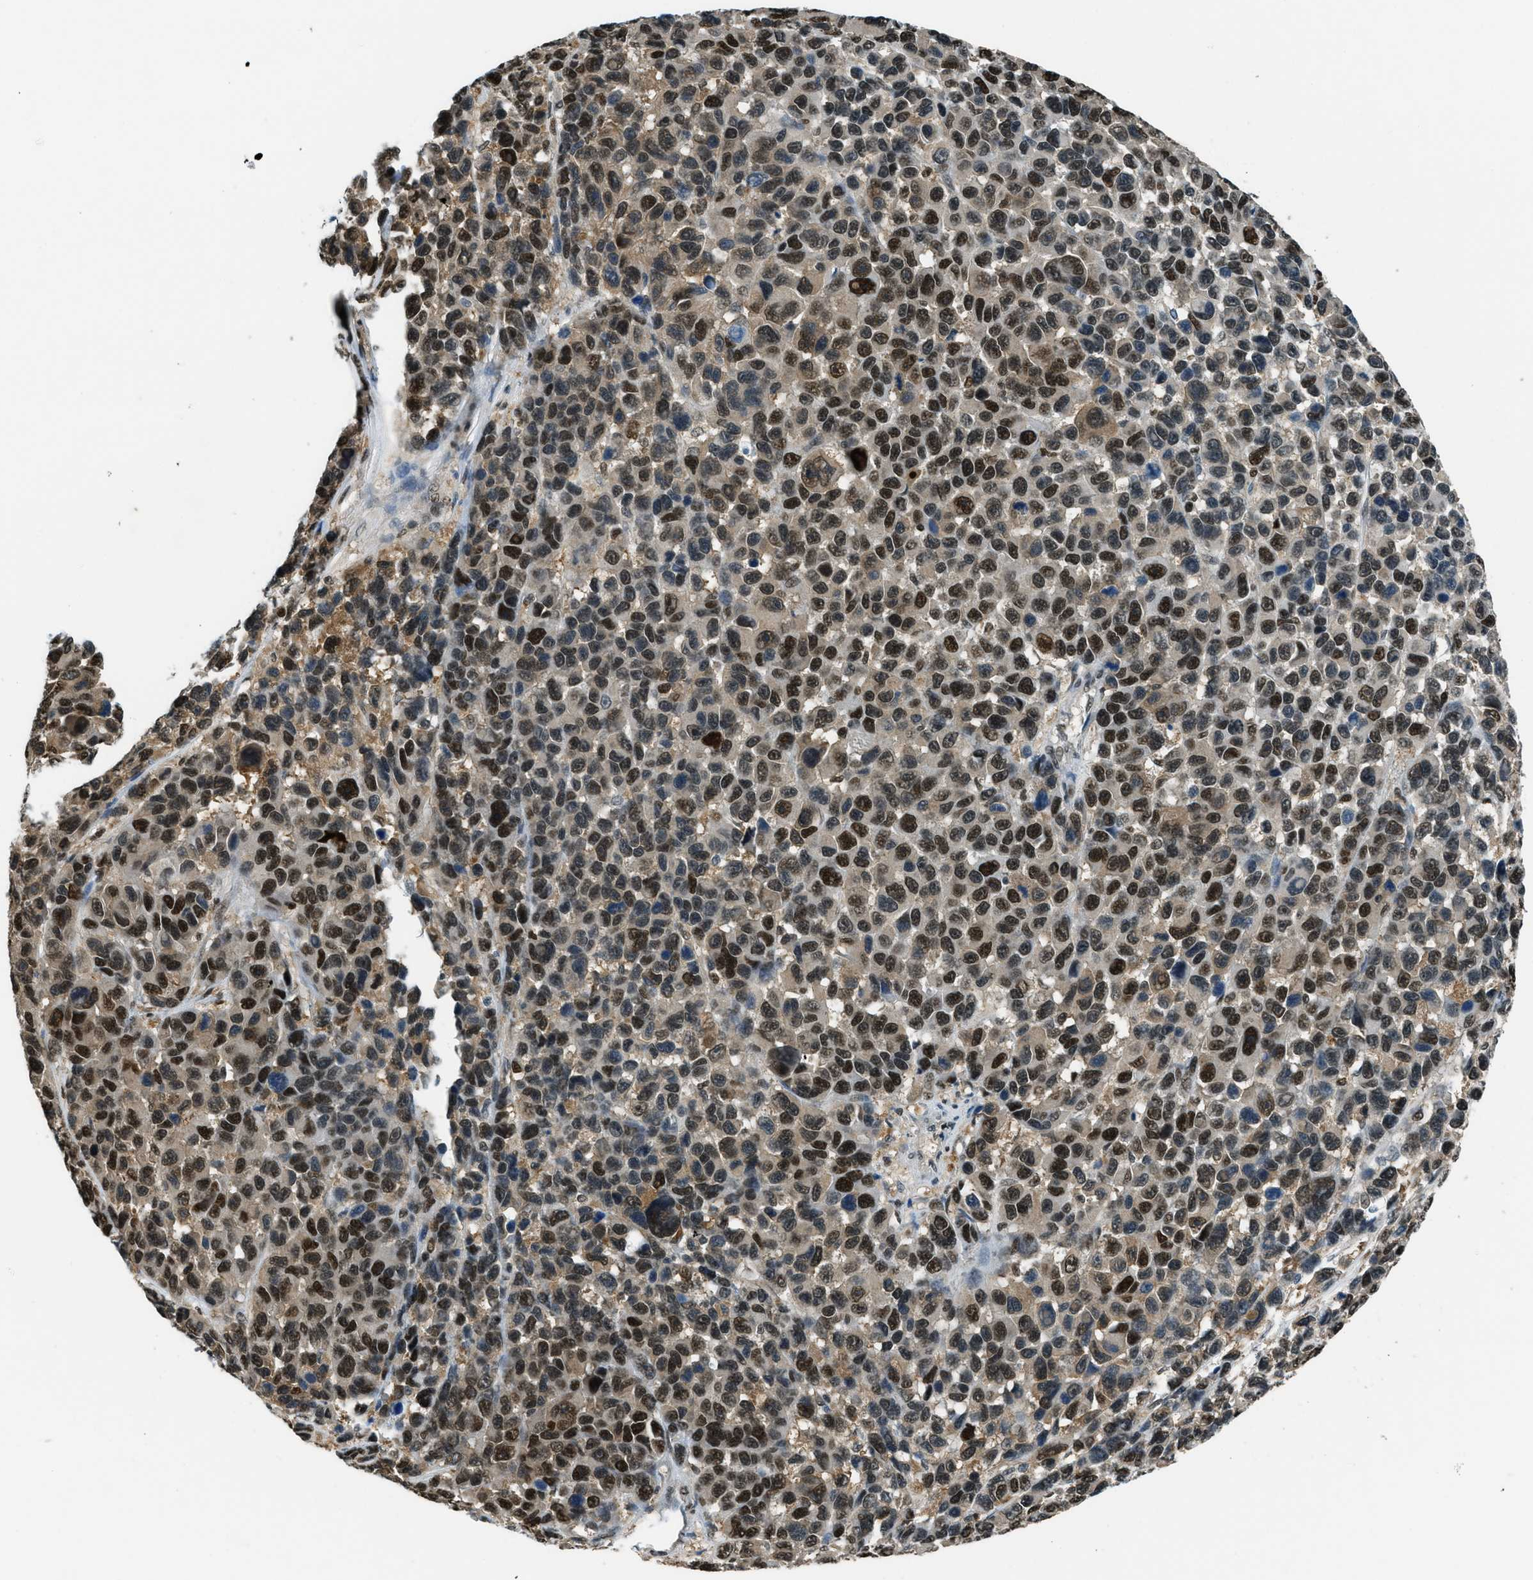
{"staining": {"intensity": "strong", "quantity": ">75%", "location": "nuclear"}, "tissue": "melanoma", "cell_type": "Tumor cells", "image_type": "cancer", "snomed": [{"axis": "morphology", "description": "Malignant melanoma, NOS"}, {"axis": "topography", "description": "Skin"}], "caption": "Tumor cells display high levels of strong nuclear expression in approximately >75% of cells in human melanoma.", "gene": "OGFR", "patient": {"sex": "male", "age": 53}}